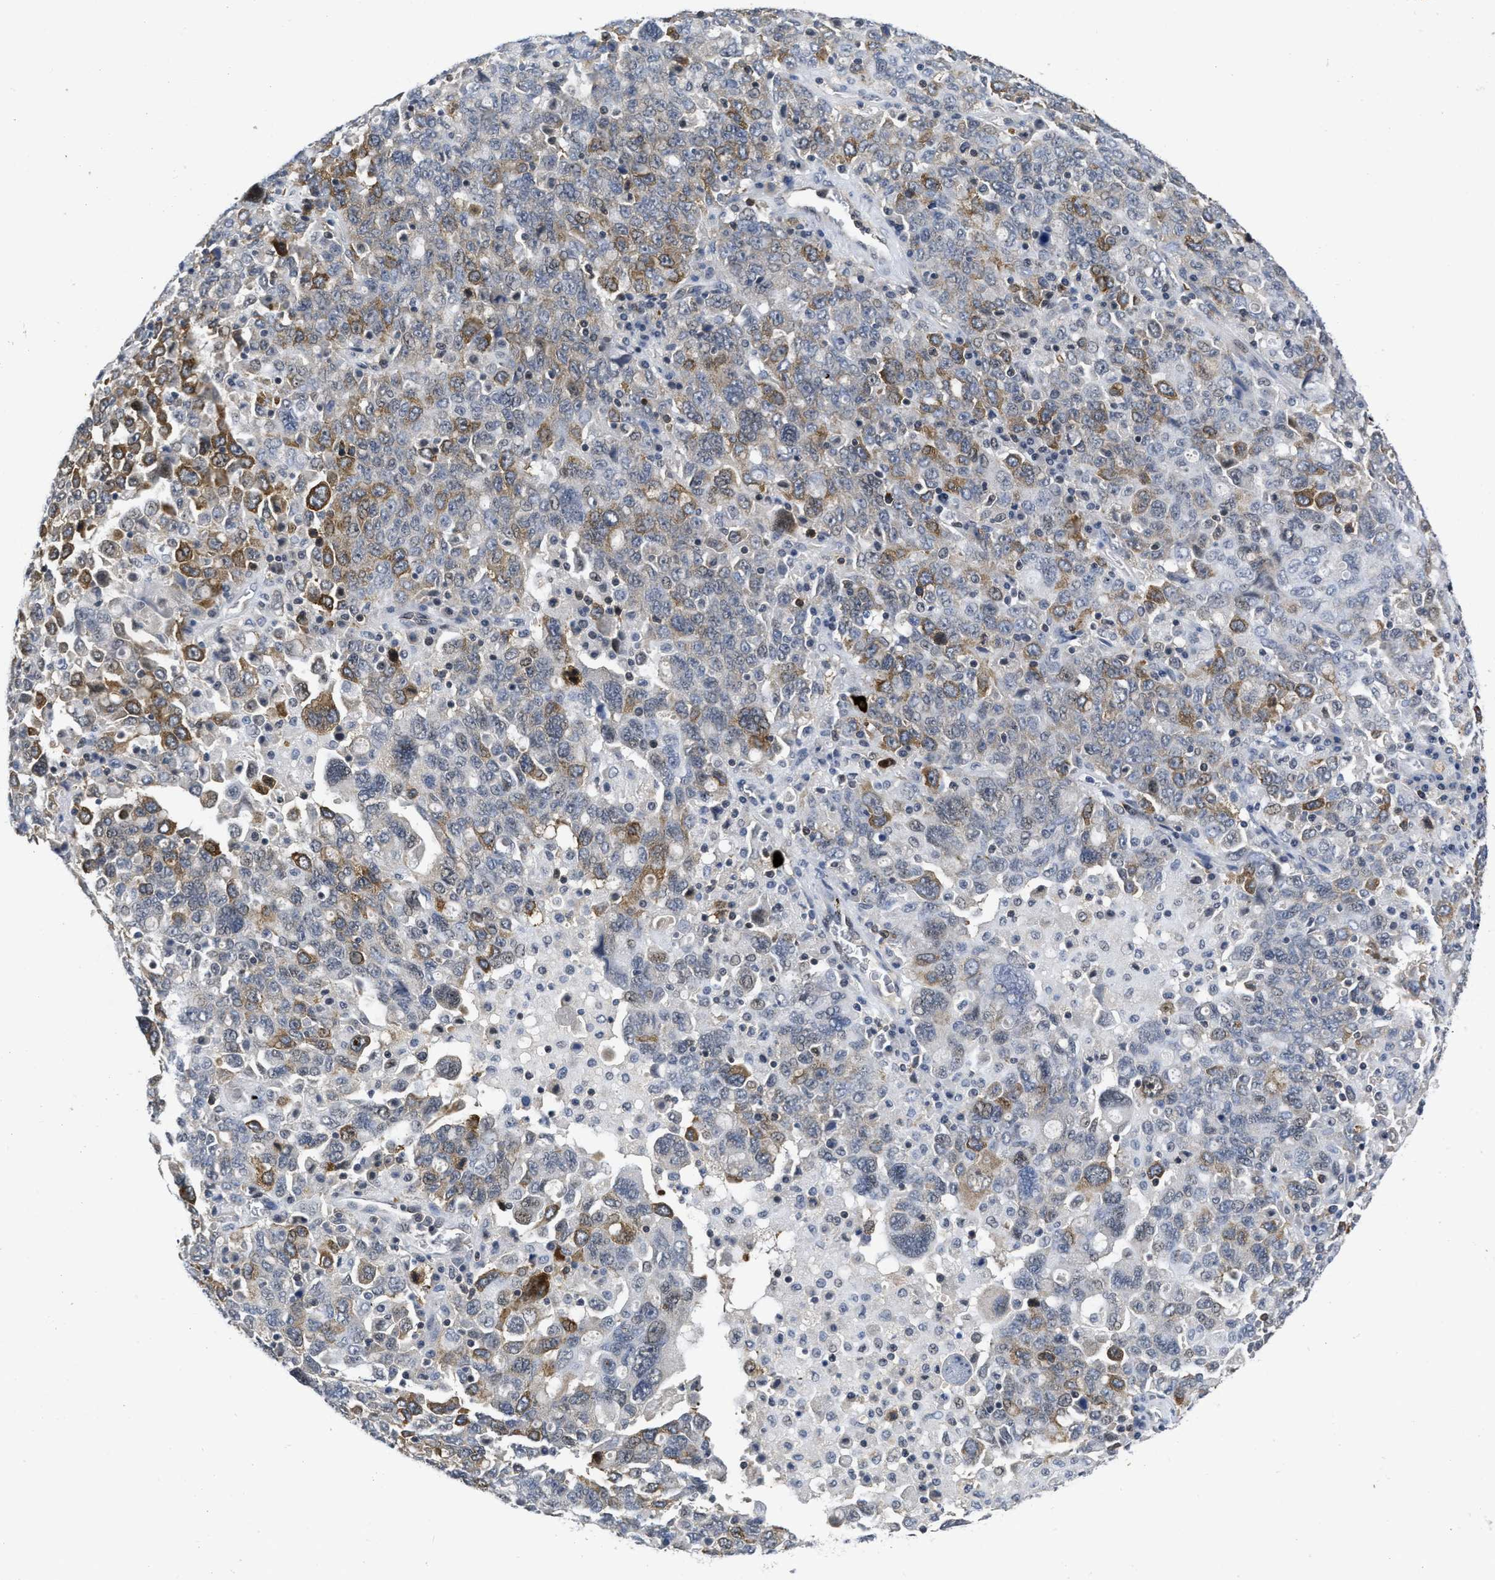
{"staining": {"intensity": "moderate", "quantity": "25%-75%", "location": "cytoplasmic/membranous"}, "tissue": "ovarian cancer", "cell_type": "Tumor cells", "image_type": "cancer", "snomed": [{"axis": "morphology", "description": "Carcinoma, endometroid"}, {"axis": "topography", "description": "Ovary"}], "caption": "Tumor cells demonstrate medium levels of moderate cytoplasmic/membranous expression in about 25%-75% of cells in ovarian cancer (endometroid carcinoma).", "gene": "HIF1A", "patient": {"sex": "female", "age": 62}}